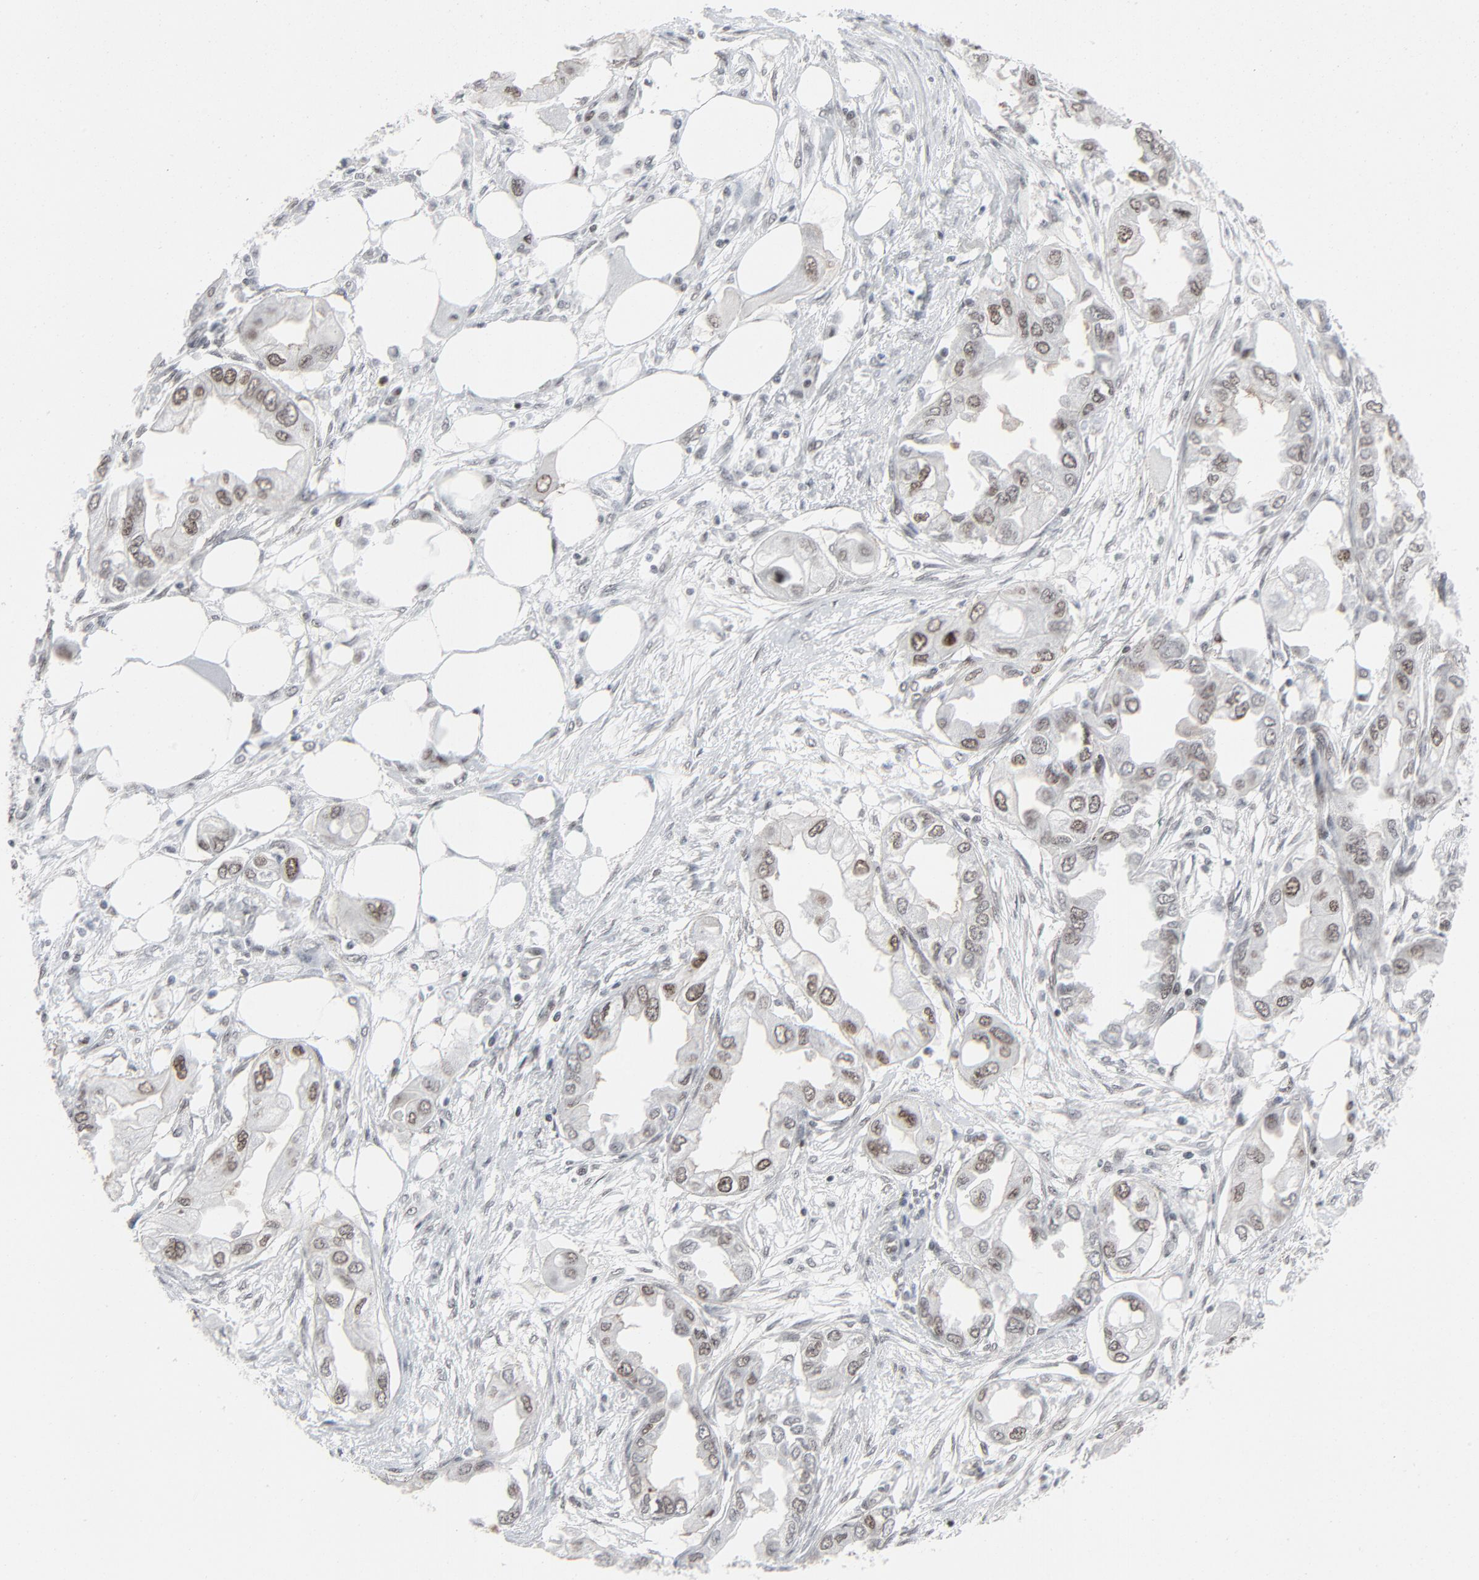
{"staining": {"intensity": "moderate", "quantity": "25%-75%", "location": "nuclear"}, "tissue": "endometrial cancer", "cell_type": "Tumor cells", "image_type": "cancer", "snomed": [{"axis": "morphology", "description": "Adenocarcinoma, NOS"}, {"axis": "topography", "description": "Endometrium"}], "caption": "A brown stain labels moderate nuclear expression of a protein in human adenocarcinoma (endometrial) tumor cells. The staining was performed using DAB (3,3'-diaminobenzidine) to visualize the protein expression in brown, while the nuclei were stained in blue with hematoxylin (Magnification: 20x).", "gene": "FBXO28", "patient": {"sex": "female", "age": 67}}